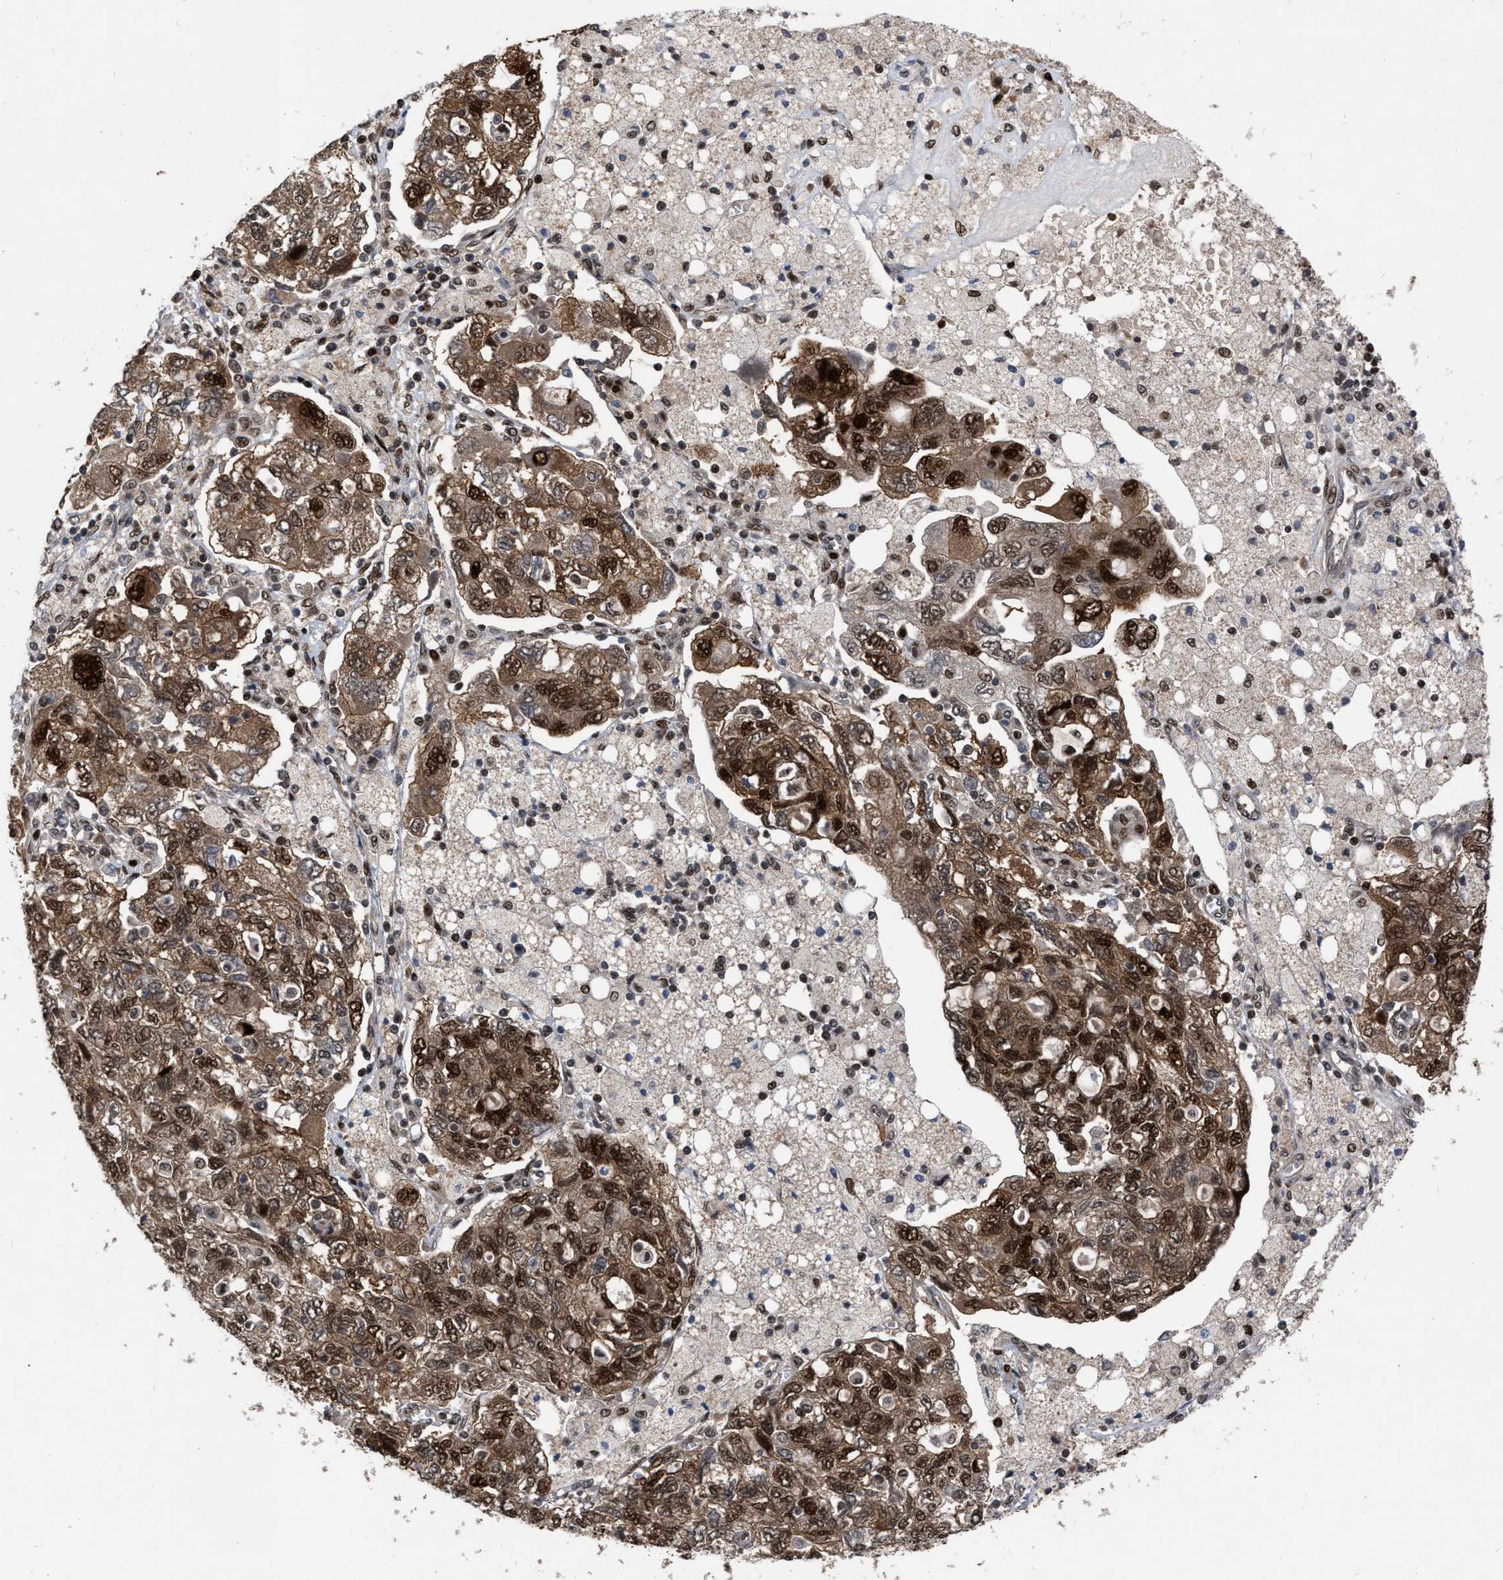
{"staining": {"intensity": "strong", "quantity": ">75%", "location": "cytoplasmic/membranous,nuclear"}, "tissue": "ovarian cancer", "cell_type": "Tumor cells", "image_type": "cancer", "snomed": [{"axis": "morphology", "description": "Carcinoma, NOS"}, {"axis": "morphology", "description": "Cystadenocarcinoma, serous, NOS"}, {"axis": "topography", "description": "Ovary"}], "caption": "High-magnification brightfield microscopy of ovarian cancer (carcinoma) stained with DAB (3,3'-diaminobenzidine) (brown) and counterstained with hematoxylin (blue). tumor cells exhibit strong cytoplasmic/membranous and nuclear expression is seen in about>75% of cells.", "gene": "MDM4", "patient": {"sex": "female", "age": 69}}